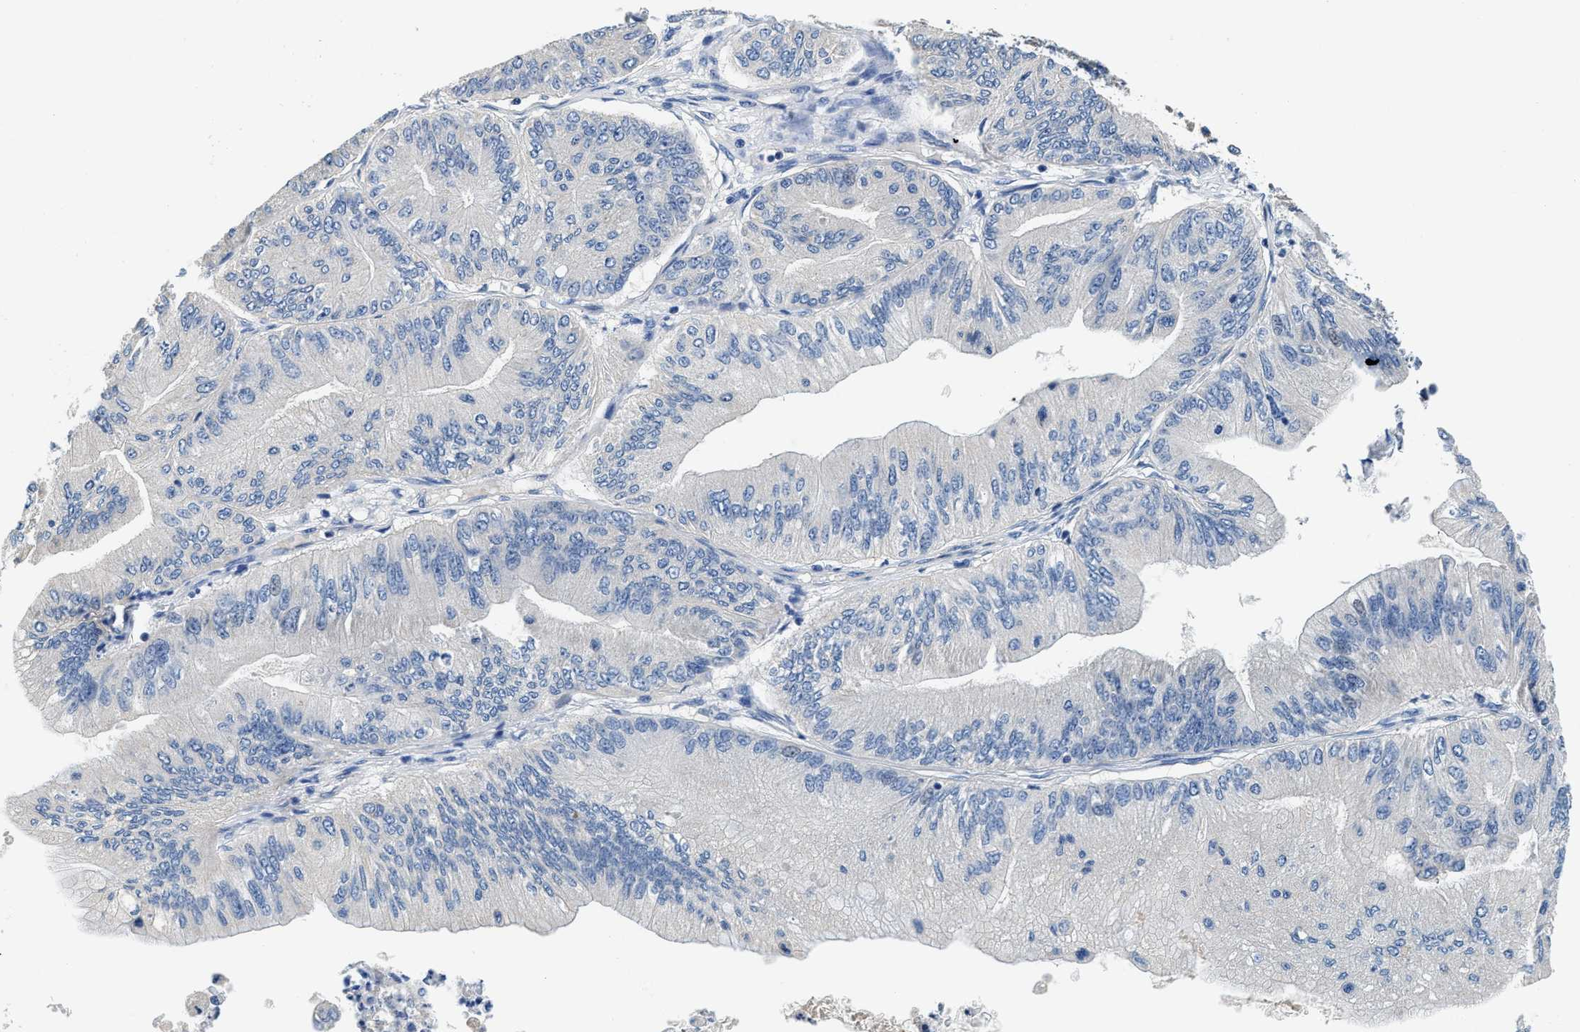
{"staining": {"intensity": "negative", "quantity": "none", "location": "none"}, "tissue": "ovarian cancer", "cell_type": "Tumor cells", "image_type": "cancer", "snomed": [{"axis": "morphology", "description": "Cystadenocarcinoma, mucinous, NOS"}, {"axis": "topography", "description": "Ovary"}], "caption": "A histopathology image of ovarian cancer (mucinous cystadenocarcinoma) stained for a protein exhibits no brown staining in tumor cells. The staining is performed using DAB brown chromogen with nuclei counter-stained in using hematoxylin.", "gene": "CSDE1", "patient": {"sex": "female", "age": 61}}